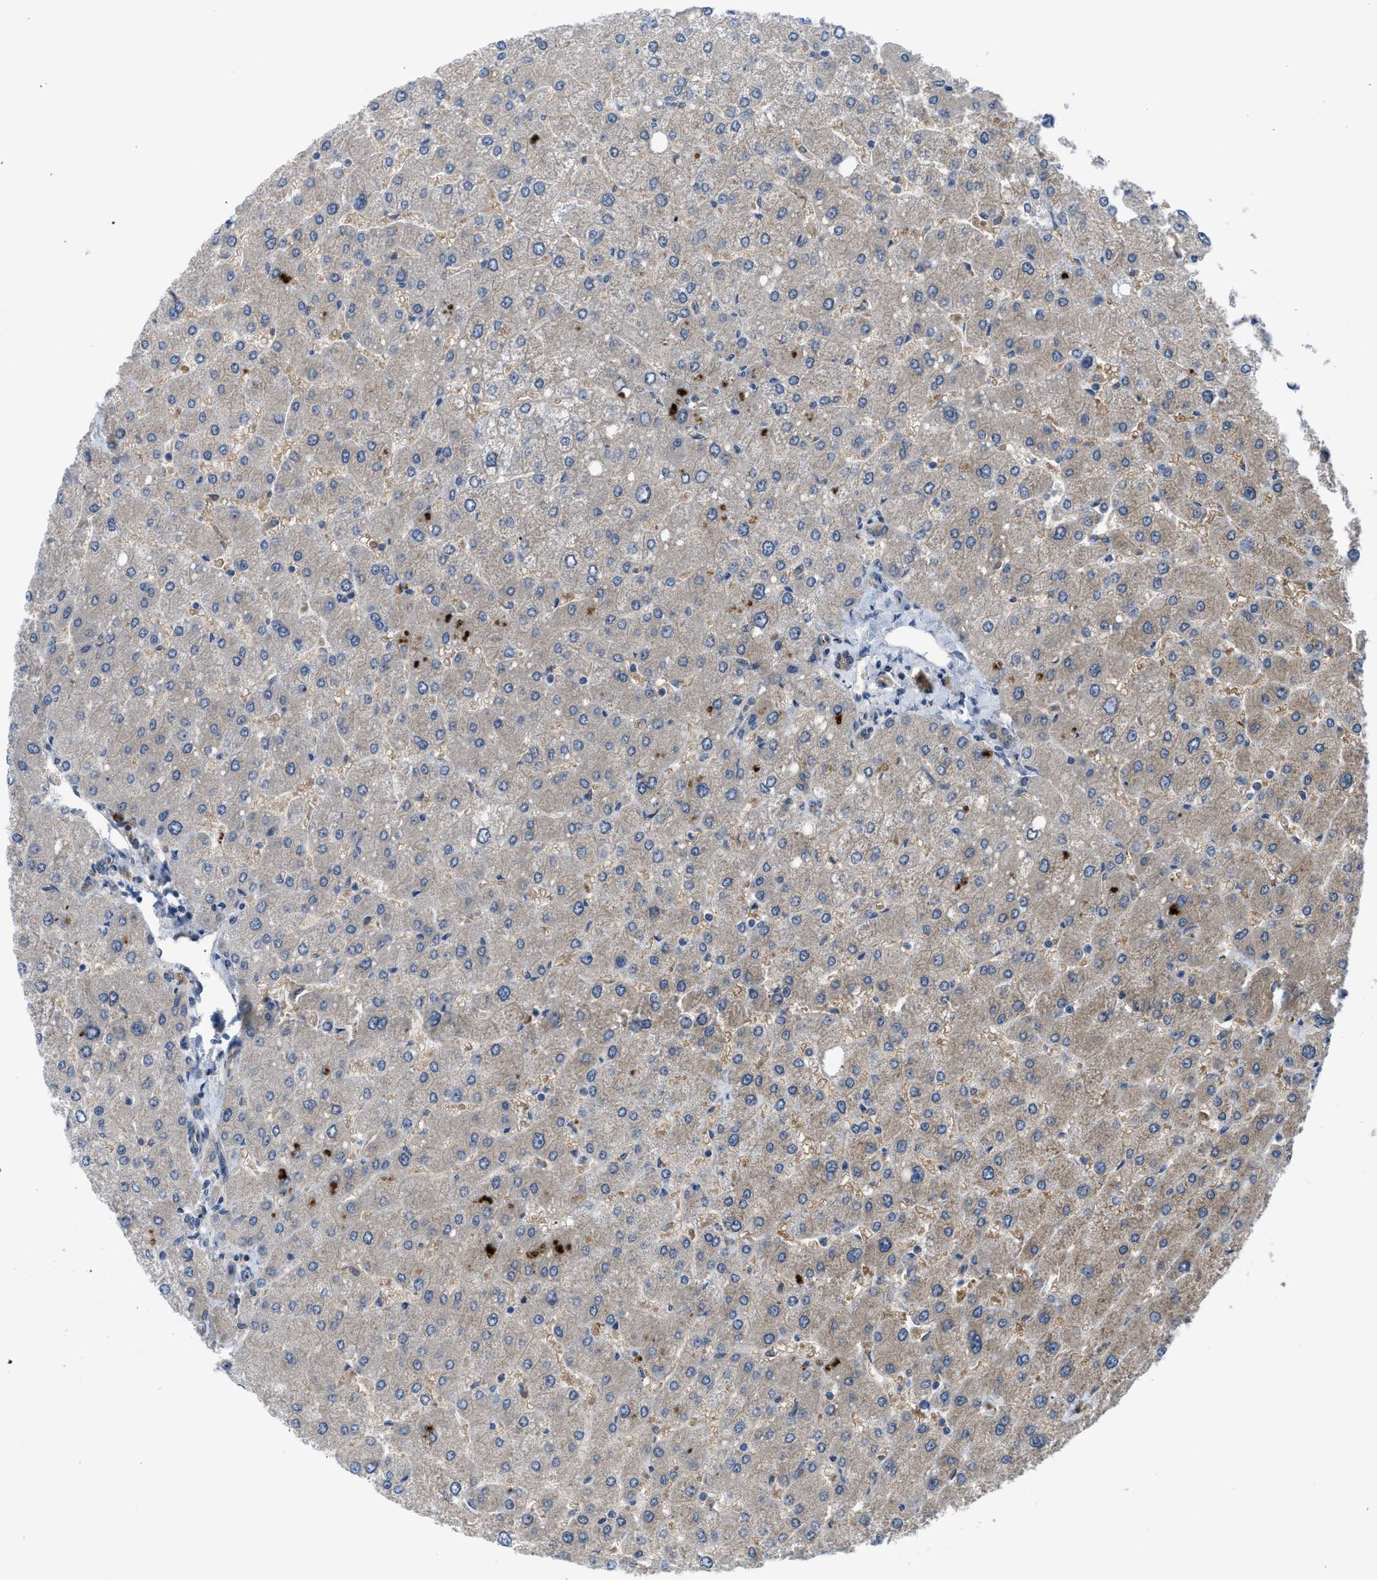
{"staining": {"intensity": "moderate", "quantity": ">75%", "location": "cytoplasmic/membranous"}, "tissue": "liver", "cell_type": "Cholangiocytes", "image_type": "normal", "snomed": [{"axis": "morphology", "description": "Normal tissue, NOS"}, {"axis": "topography", "description": "Liver"}], "caption": "Protein expression analysis of unremarkable liver shows moderate cytoplasmic/membranous positivity in about >75% of cholangiocytes. The protein of interest is stained brown, and the nuclei are stained in blue (DAB IHC with brightfield microscopy, high magnification).", "gene": "BAZ2B", "patient": {"sex": "male", "age": 55}}